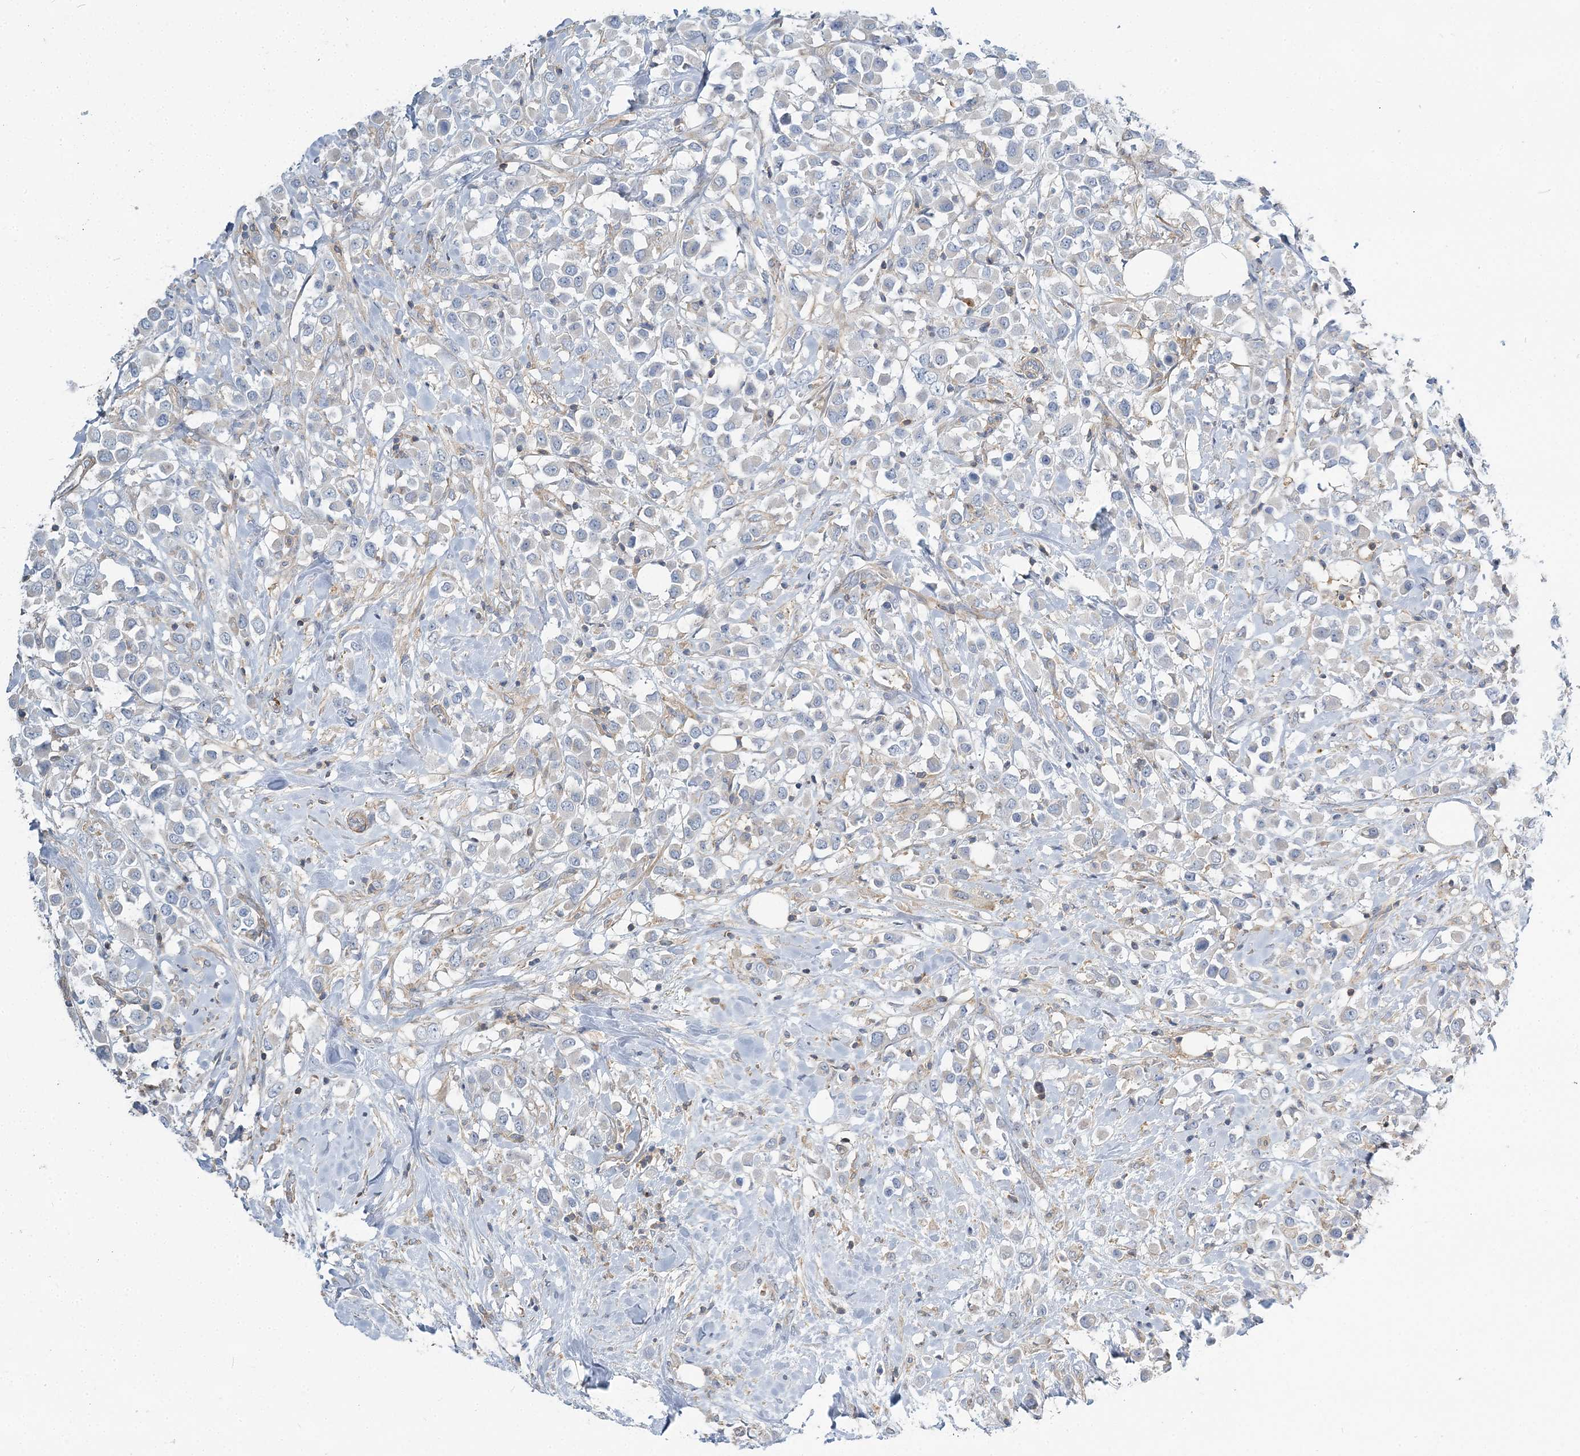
{"staining": {"intensity": "negative", "quantity": "none", "location": "none"}, "tissue": "breast cancer", "cell_type": "Tumor cells", "image_type": "cancer", "snomed": [{"axis": "morphology", "description": "Duct carcinoma"}, {"axis": "topography", "description": "Breast"}], "caption": "The micrograph displays no significant expression in tumor cells of breast cancer.", "gene": "CUEDC2", "patient": {"sex": "female", "age": 61}}